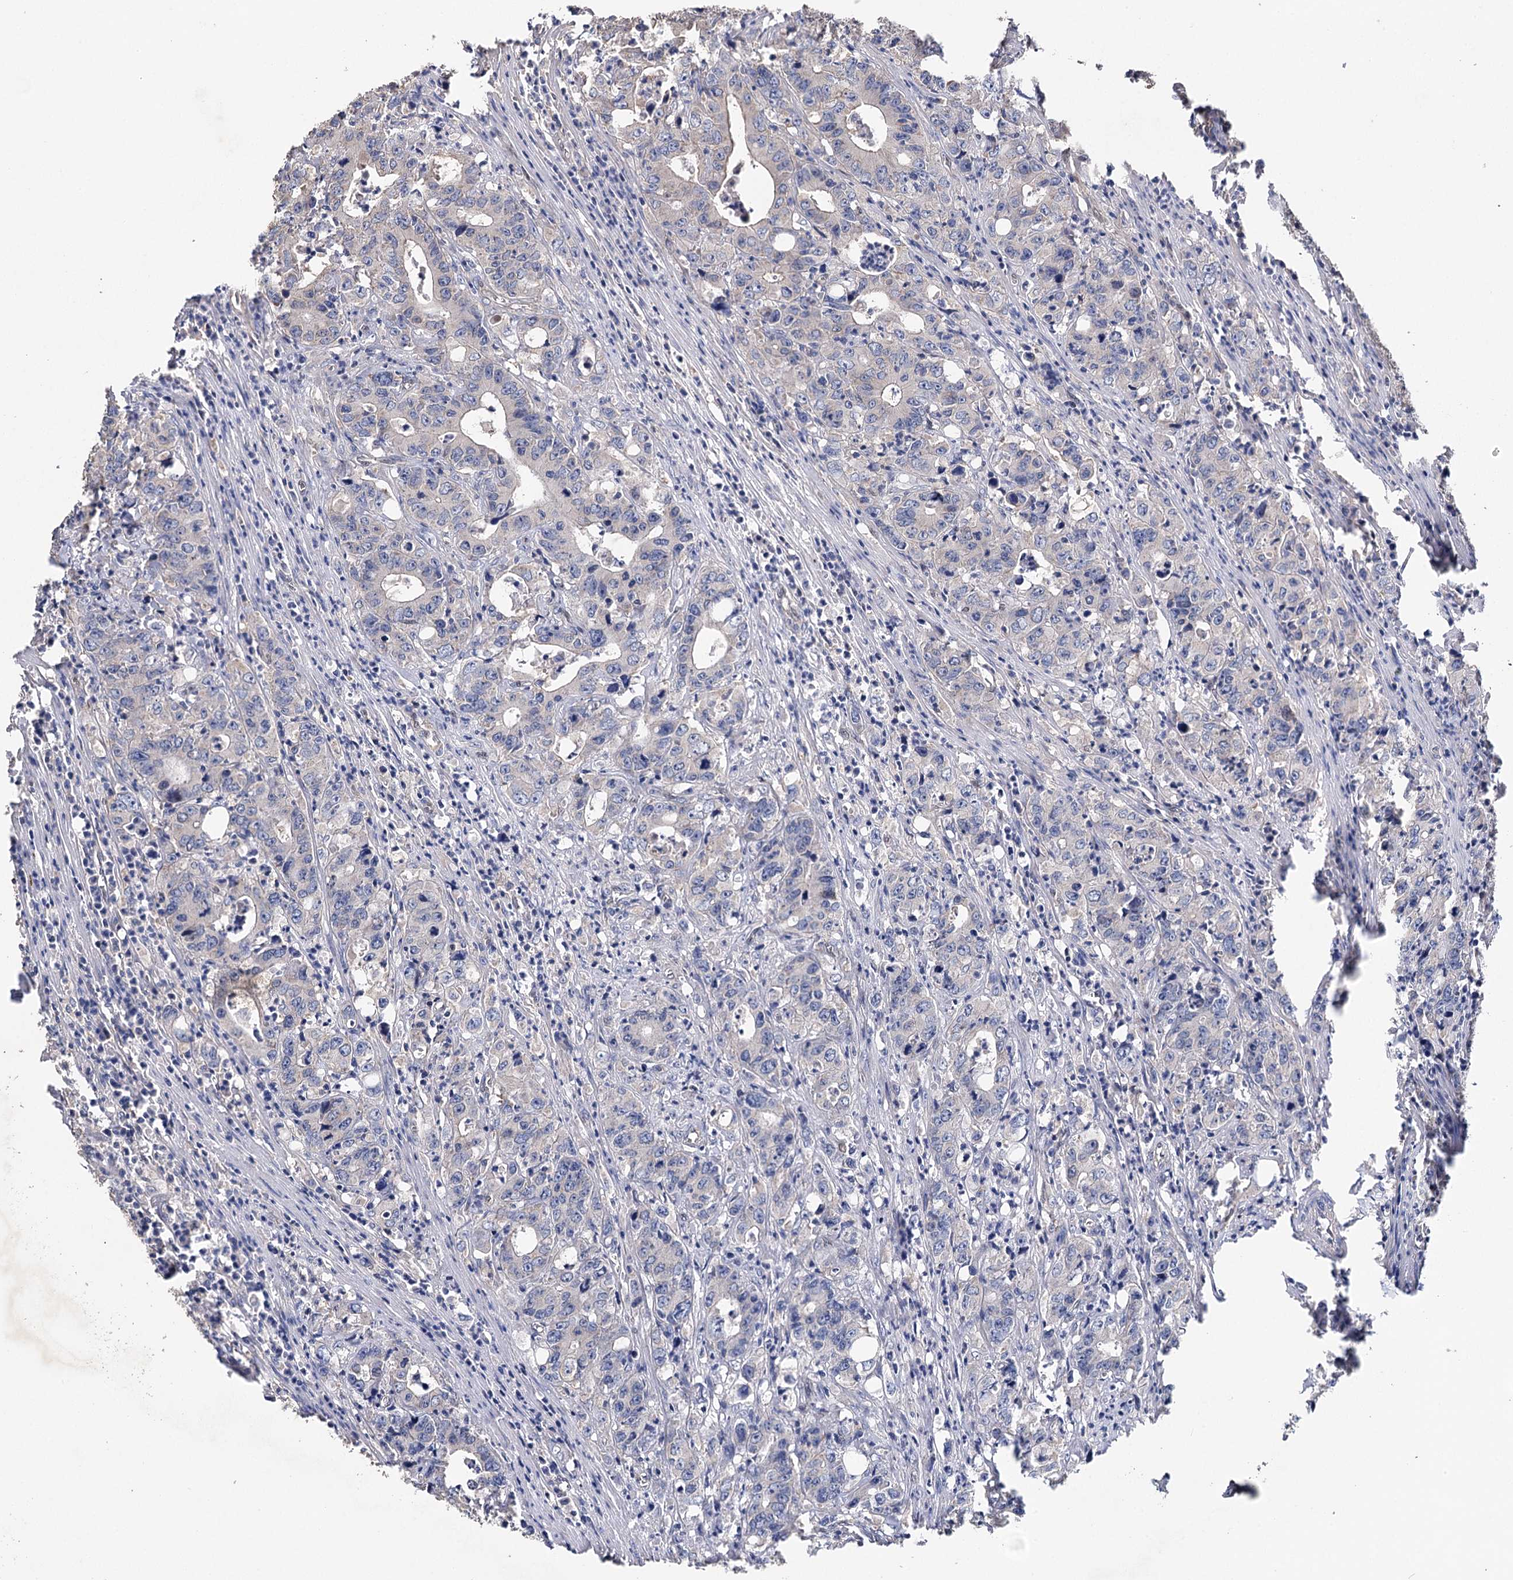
{"staining": {"intensity": "negative", "quantity": "none", "location": "none"}, "tissue": "colorectal cancer", "cell_type": "Tumor cells", "image_type": "cancer", "snomed": [{"axis": "morphology", "description": "Adenocarcinoma, NOS"}, {"axis": "topography", "description": "Colon"}], "caption": "An image of human adenocarcinoma (colorectal) is negative for staining in tumor cells.", "gene": "FAM13B", "patient": {"sex": "female", "age": 75}}